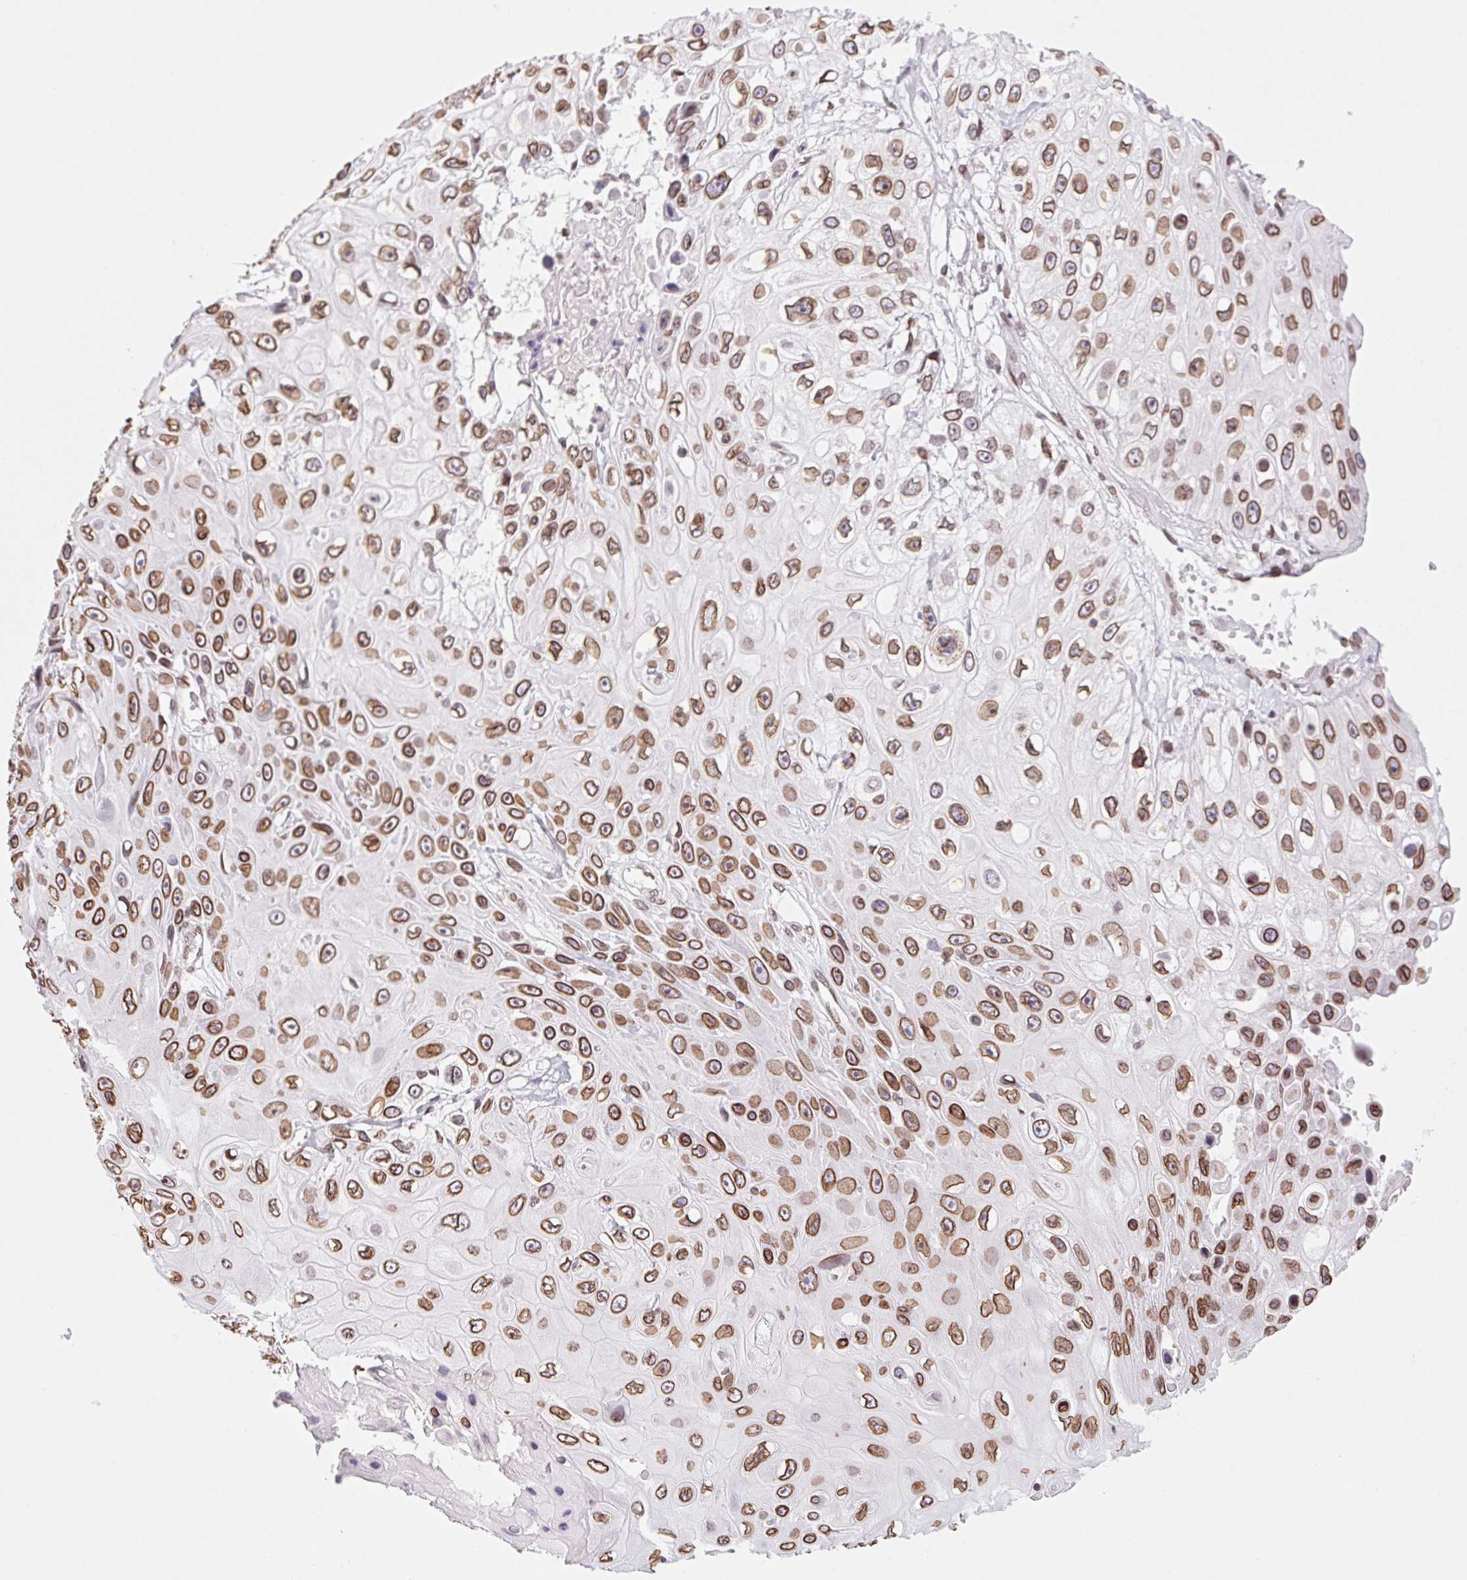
{"staining": {"intensity": "strong", "quantity": ">75%", "location": "cytoplasmic/membranous,nuclear"}, "tissue": "skin cancer", "cell_type": "Tumor cells", "image_type": "cancer", "snomed": [{"axis": "morphology", "description": "Squamous cell carcinoma, NOS"}, {"axis": "topography", "description": "Skin"}], "caption": "A micrograph of skin cancer stained for a protein exhibits strong cytoplasmic/membranous and nuclear brown staining in tumor cells.", "gene": "LMNB2", "patient": {"sex": "male", "age": 82}}